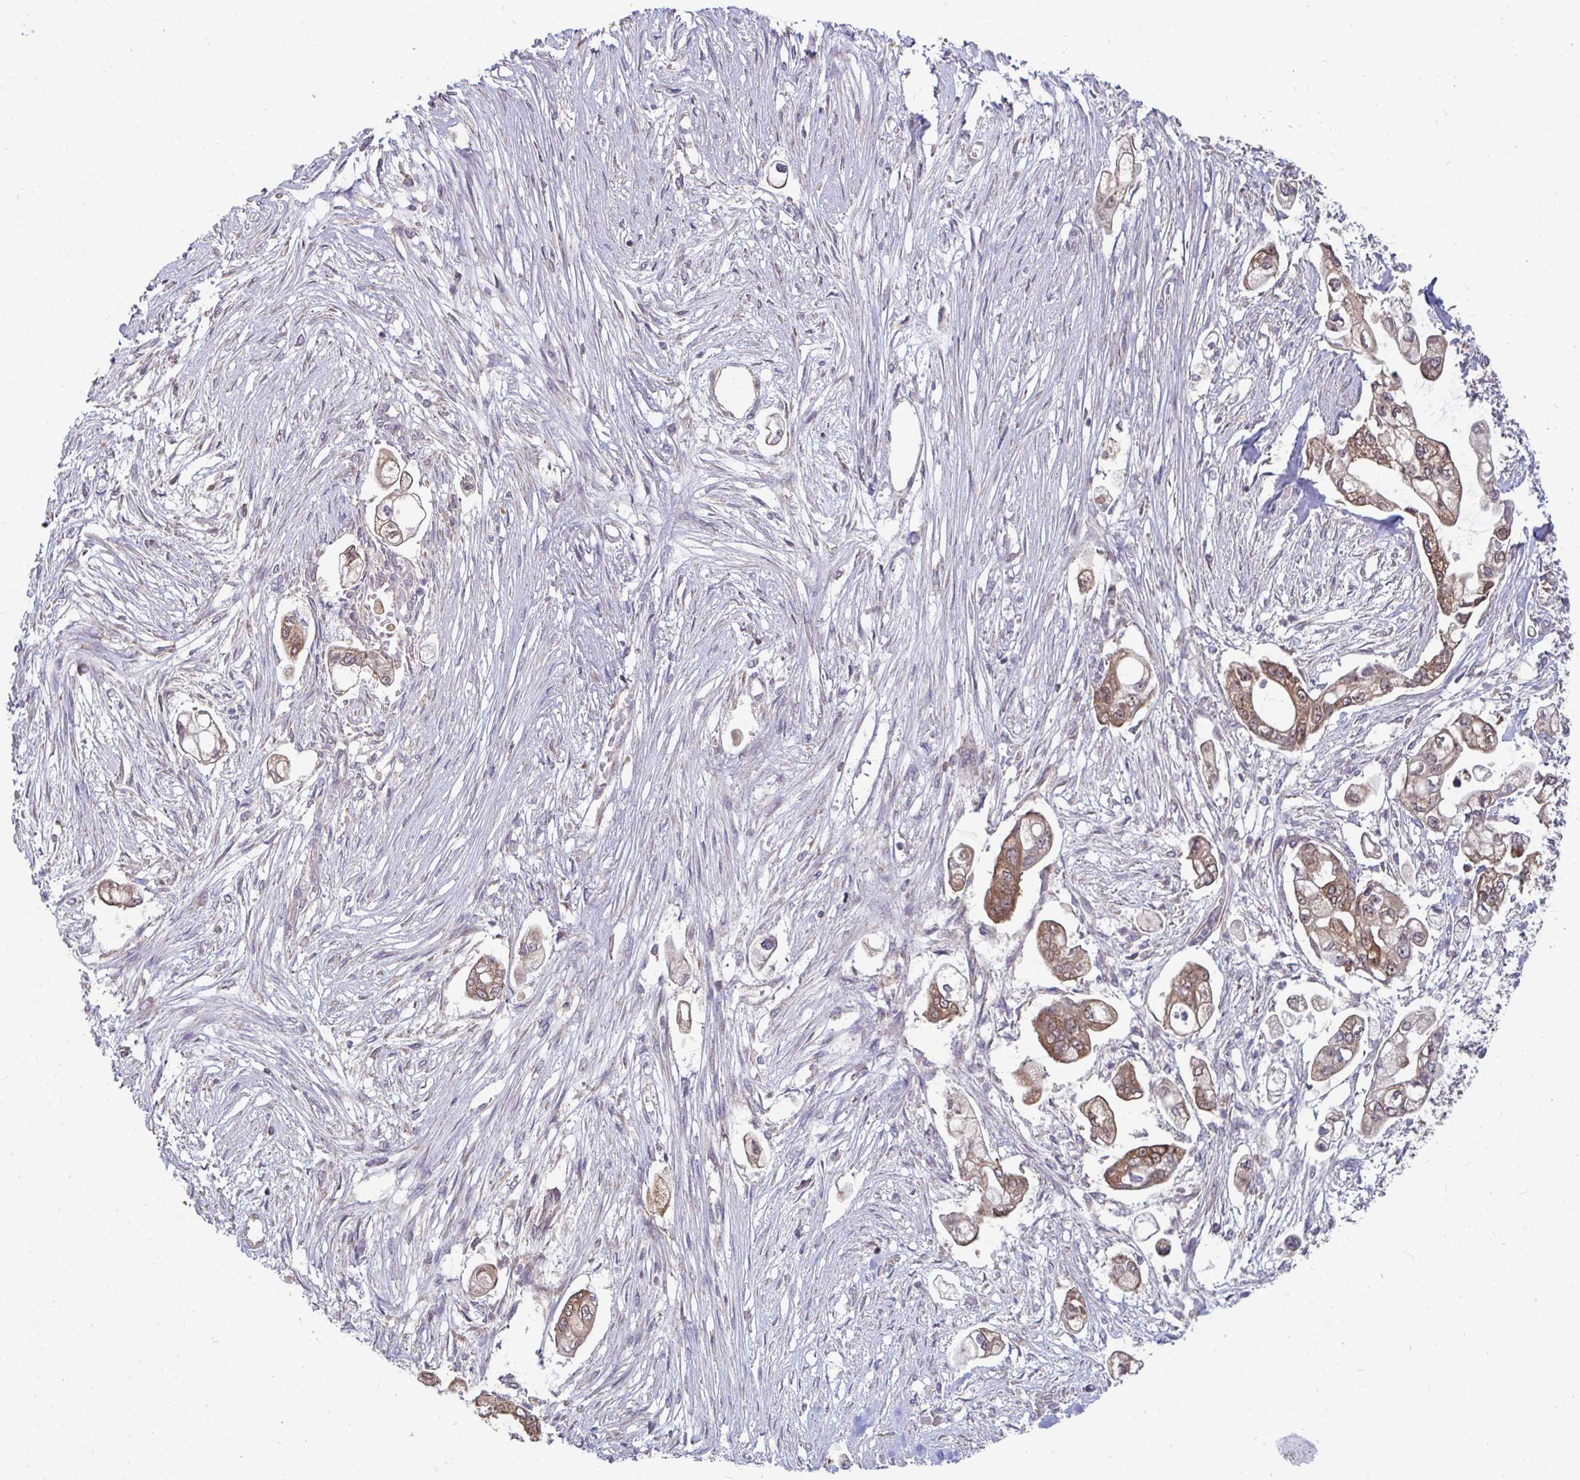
{"staining": {"intensity": "moderate", "quantity": ">75%", "location": "cytoplasmic/membranous"}, "tissue": "pancreatic cancer", "cell_type": "Tumor cells", "image_type": "cancer", "snomed": [{"axis": "morphology", "description": "Adenocarcinoma, NOS"}, {"axis": "topography", "description": "Pancreas"}], "caption": "IHC staining of pancreatic cancer, which demonstrates medium levels of moderate cytoplasmic/membranous expression in about >75% of tumor cells indicating moderate cytoplasmic/membranous protein expression. The staining was performed using DAB (3,3'-diaminobenzidine) (brown) for protein detection and nuclei were counterstained in hematoxylin (blue).", "gene": "DNAJA2", "patient": {"sex": "female", "age": 69}}